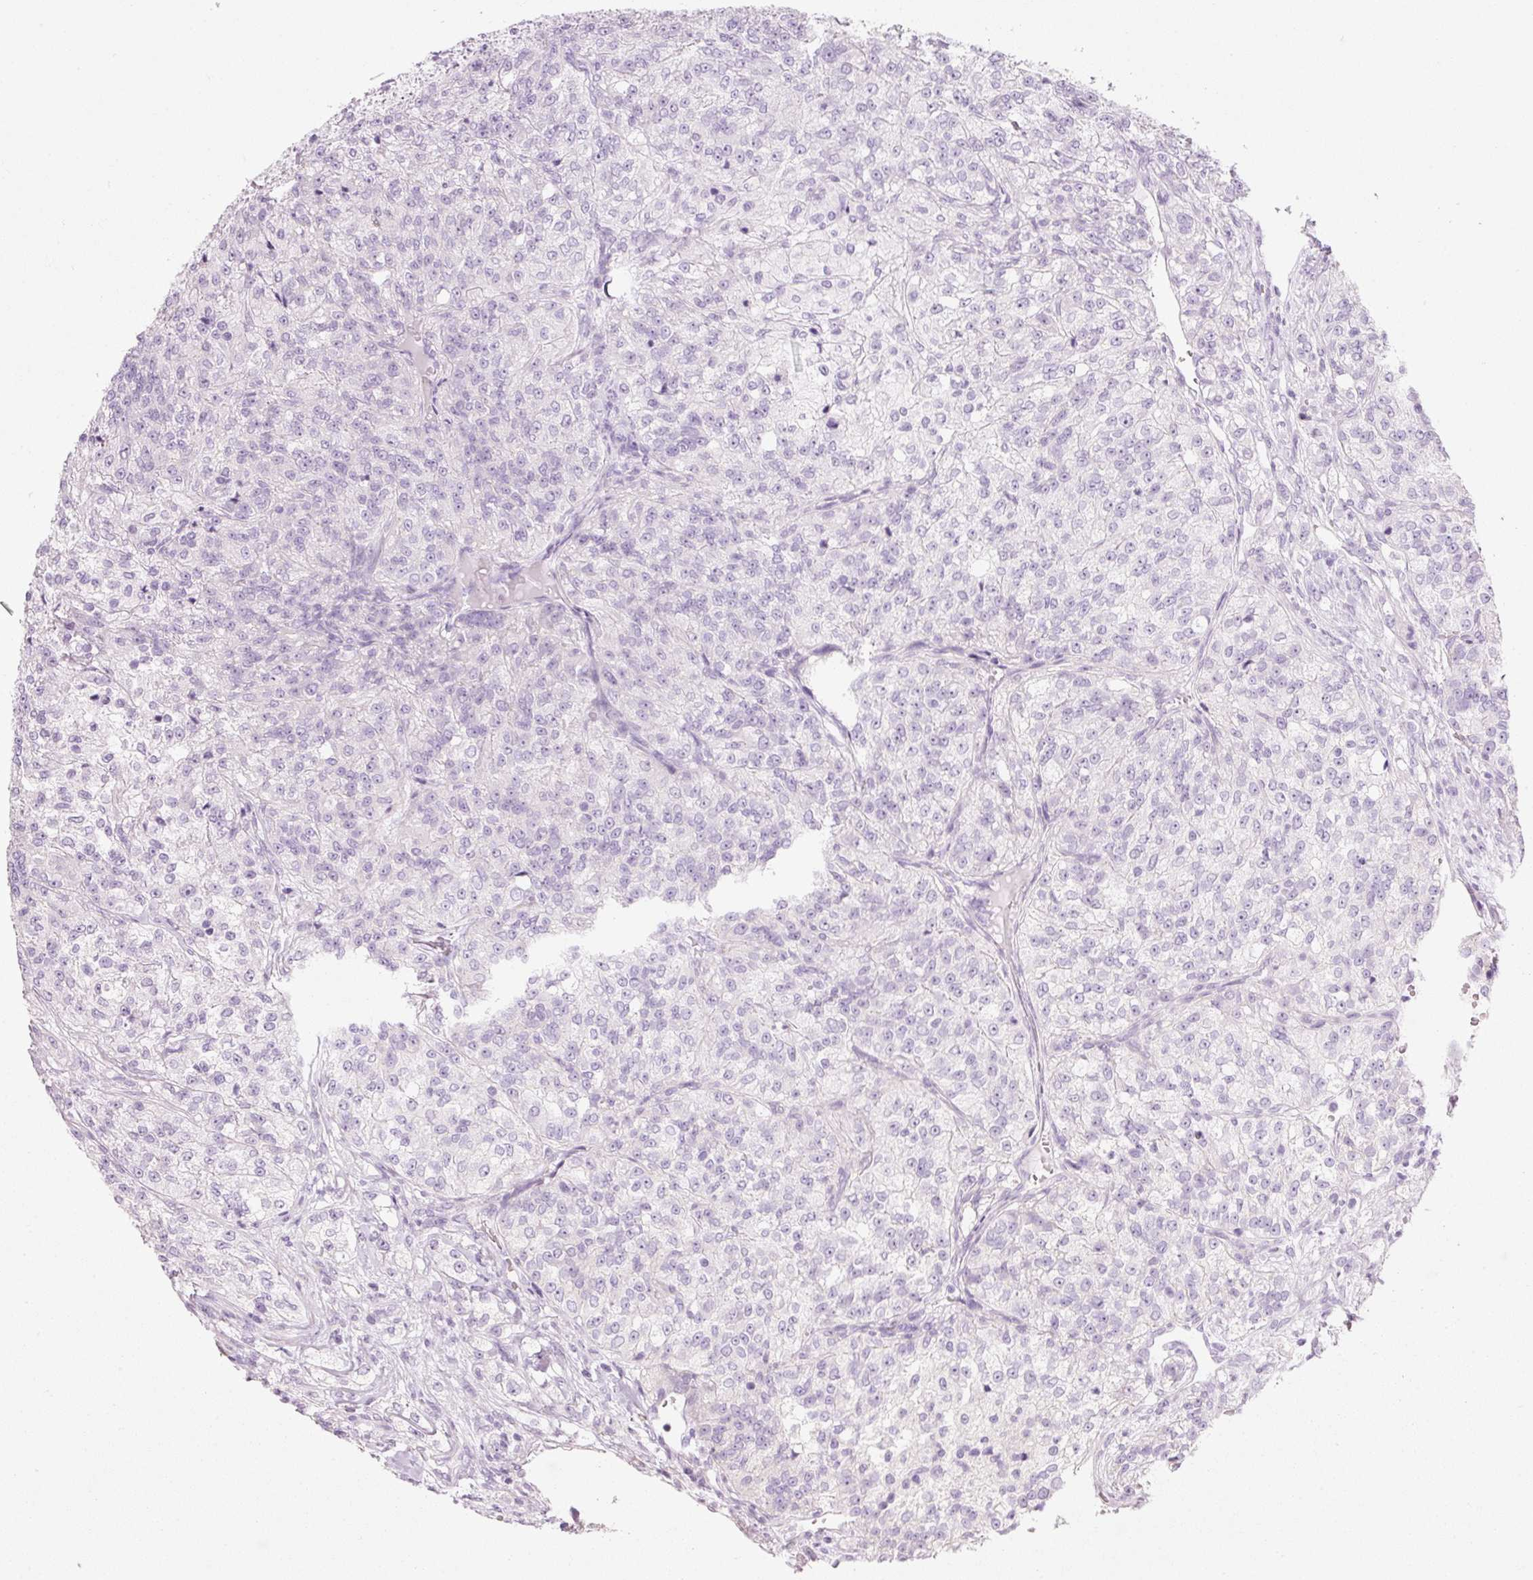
{"staining": {"intensity": "negative", "quantity": "none", "location": "none"}, "tissue": "renal cancer", "cell_type": "Tumor cells", "image_type": "cancer", "snomed": [{"axis": "morphology", "description": "Adenocarcinoma, NOS"}, {"axis": "topography", "description": "Kidney"}], "caption": "Image shows no protein positivity in tumor cells of renal cancer tissue. (DAB (3,3'-diaminobenzidine) immunohistochemistry, high magnification).", "gene": "CMA1", "patient": {"sex": "female", "age": 63}}